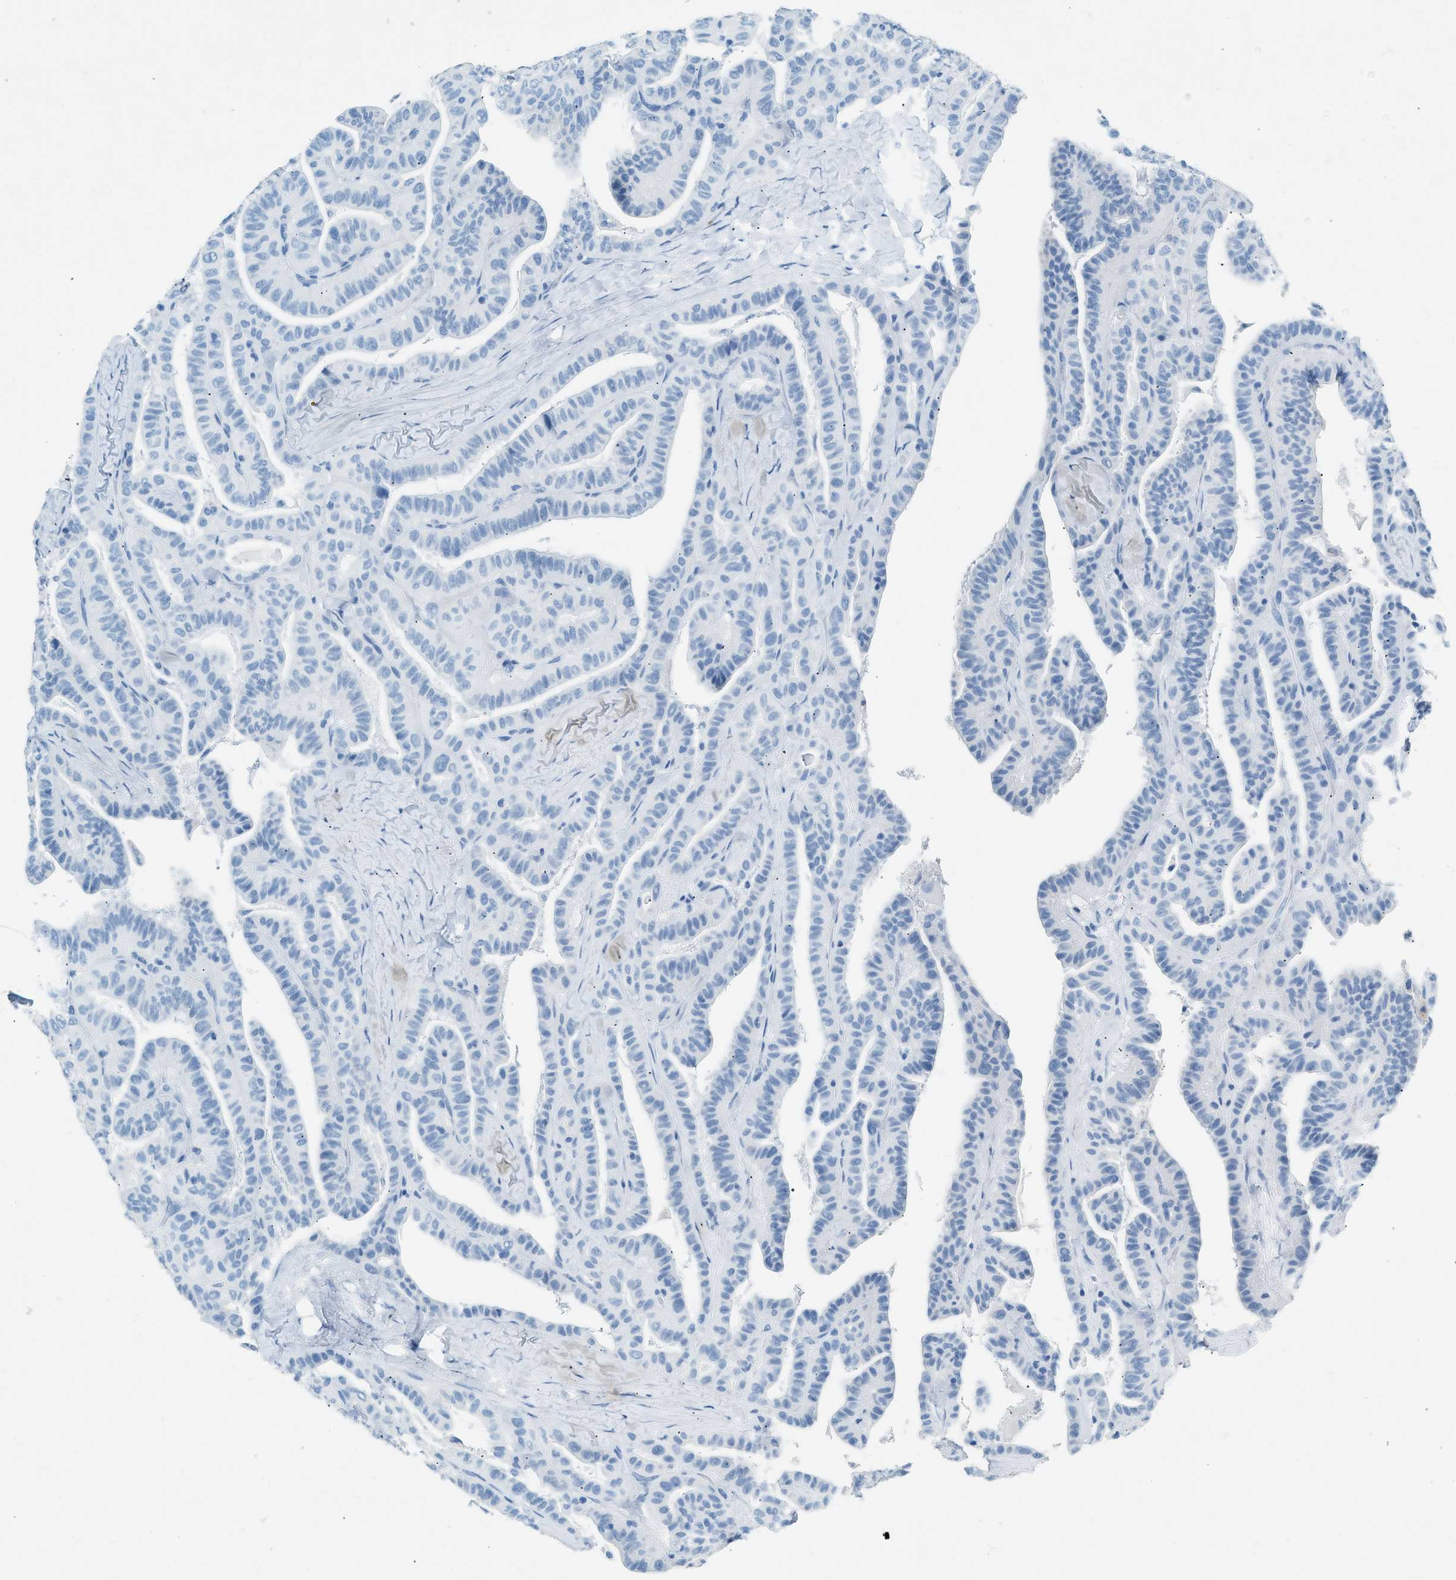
{"staining": {"intensity": "negative", "quantity": "none", "location": "none"}, "tissue": "thyroid cancer", "cell_type": "Tumor cells", "image_type": "cancer", "snomed": [{"axis": "morphology", "description": "Papillary adenocarcinoma, NOS"}, {"axis": "topography", "description": "Thyroid gland"}], "caption": "Immunohistochemistry (IHC) image of neoplastic tissue: human papillary adenocarcinoma (thyroid) stained with DAB displays no significant protein positivity in tumor cells.", "gene": "HHATL", "patient": {"sex": "male", "age": 77}}